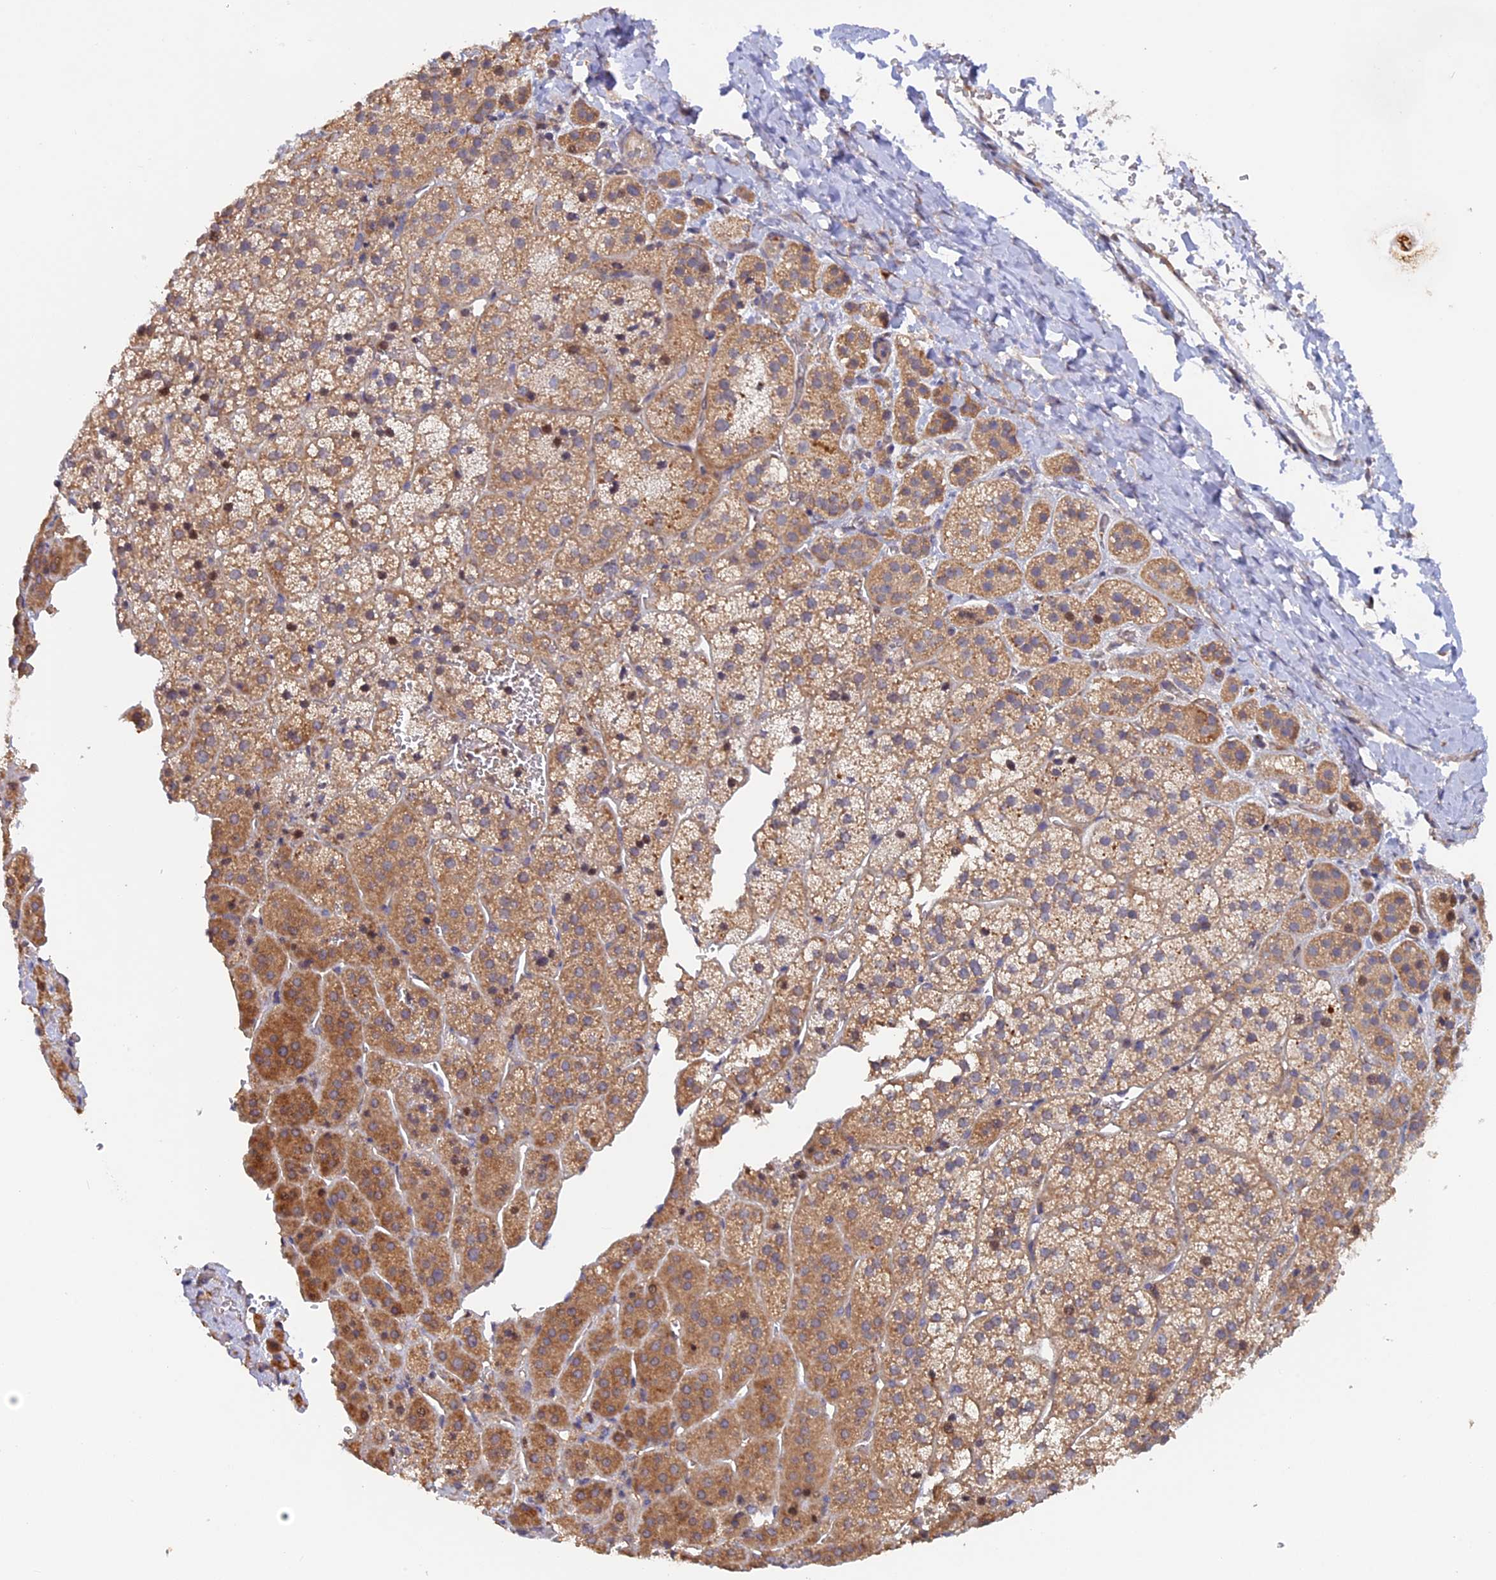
{"staining": {"intensity": "moderate", "quantity": ">75%", "location": "cytoplasmic/membranous"}, "tissue": "adrenal gland", "cell_type": "Glandular cells", "image_type": "normal", "snomed": [{"axis": "morphology", "description": "Normal tissue, NOS"}, {"axis": "topography", "description": "Adrenal gland"}], "caption": "Moderate cytoplasmic/membranous protein expression is seen in about >75% of glandular cells in adrenal gland. Using DAB (brown) and hematoxylin (blue) stains, captured at high magnification using brightfield microscopy.", "gene": "FERMT1", "patient": {"sex": "female", "age": 44}}